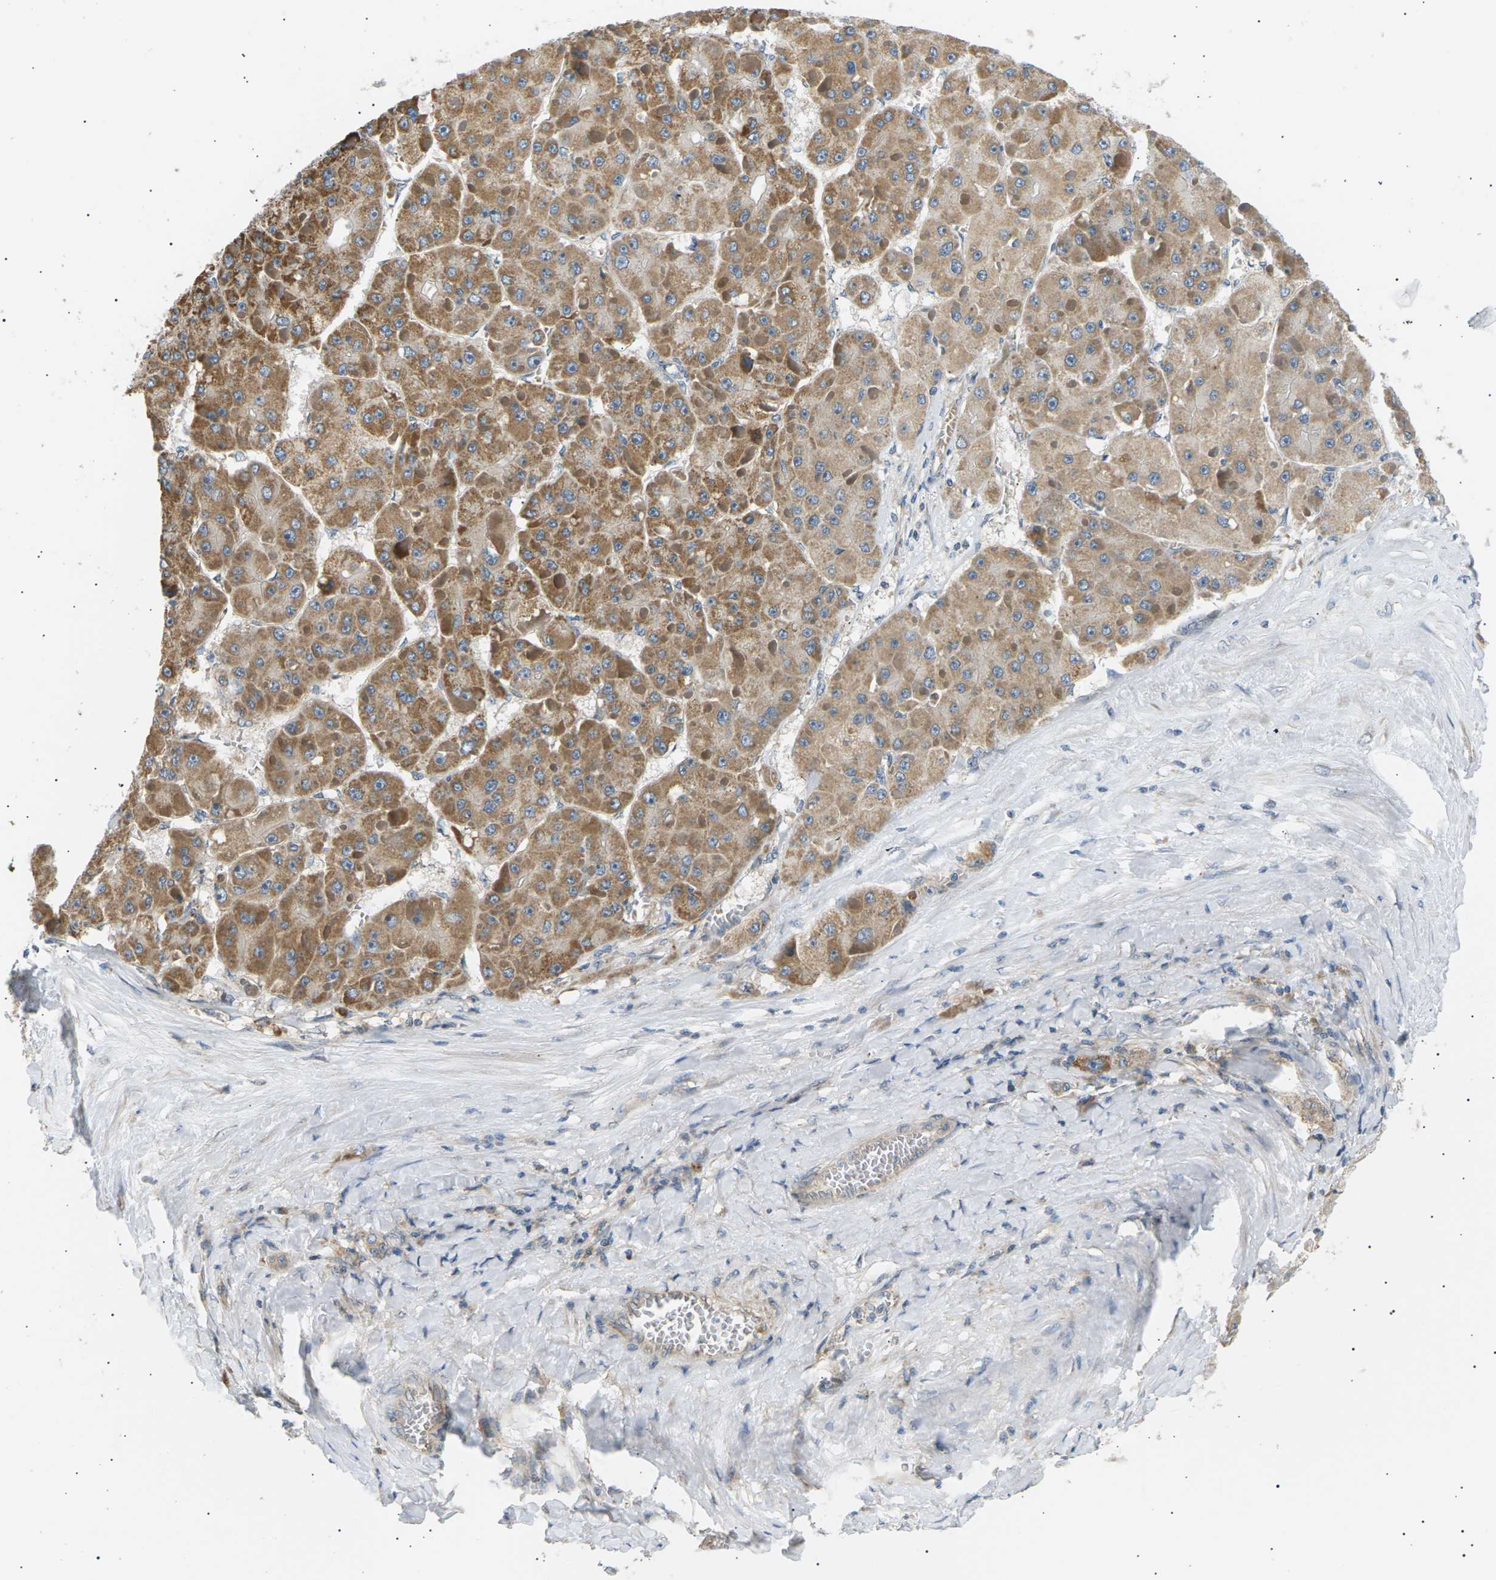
{"staining": {"intensity": "moderate", "quantity": ">75%", "location": "cytoplasmic/membranous"}, "tissue": "liver cancer", "cell_type": "Tumor cells", "image_type": "cancer", "snomed": [{"axis": "morphology", "description": "Carcinoma, Hepatocellular, NOS"}, {"axis": "topography", "description": "Liver"}], "caption": "A micrograph showing moderate cytoplasmic/membranous staining in about >75% of tumor cells in hepatocellular carcinoma (liver), as visualized by brown immunohistochemical staining.", "gene": "TBC1D8", "patient": {"sex": "female", "age": 73}}